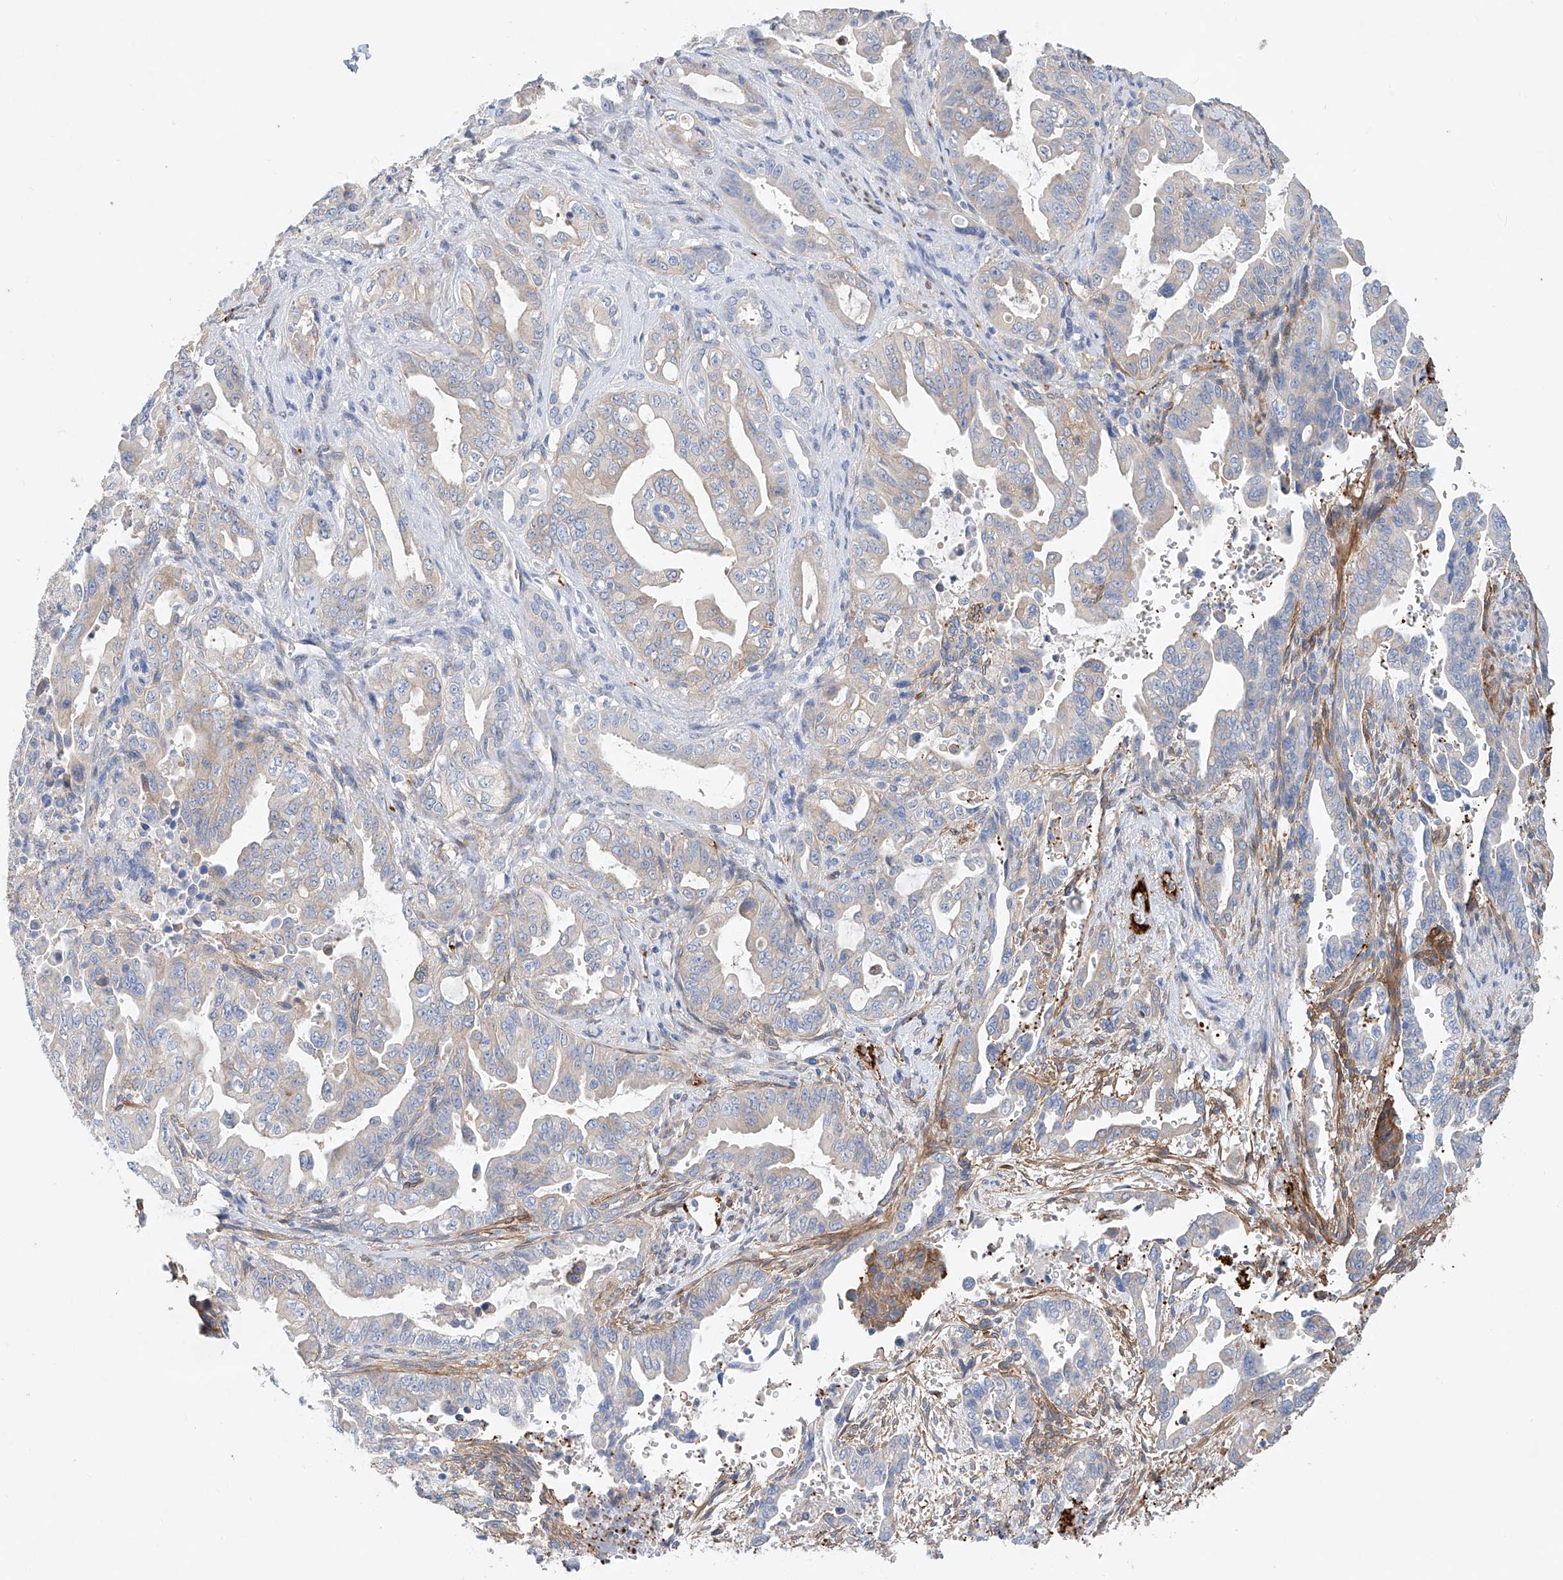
{"staining": {"intensity": "negative", "quantity": "none", "location": "none"}, "tissue": "pancreatic cancer", "cell_type": "Tumor cells", "image_type": "cancer", "snomed": [{"axis": "morphology", "description": "Adenocarcinoma, NOS"}, {"axis": "topography", "description": "Pancreas"}], "caption": "Image shows no protein staining in tumor cells of adenocarcinoma (pancreatic) tissue. Nuclei are stained in blue.", "gene": "TAS2R60", "patient": {"sex": "male", "age": 70}}